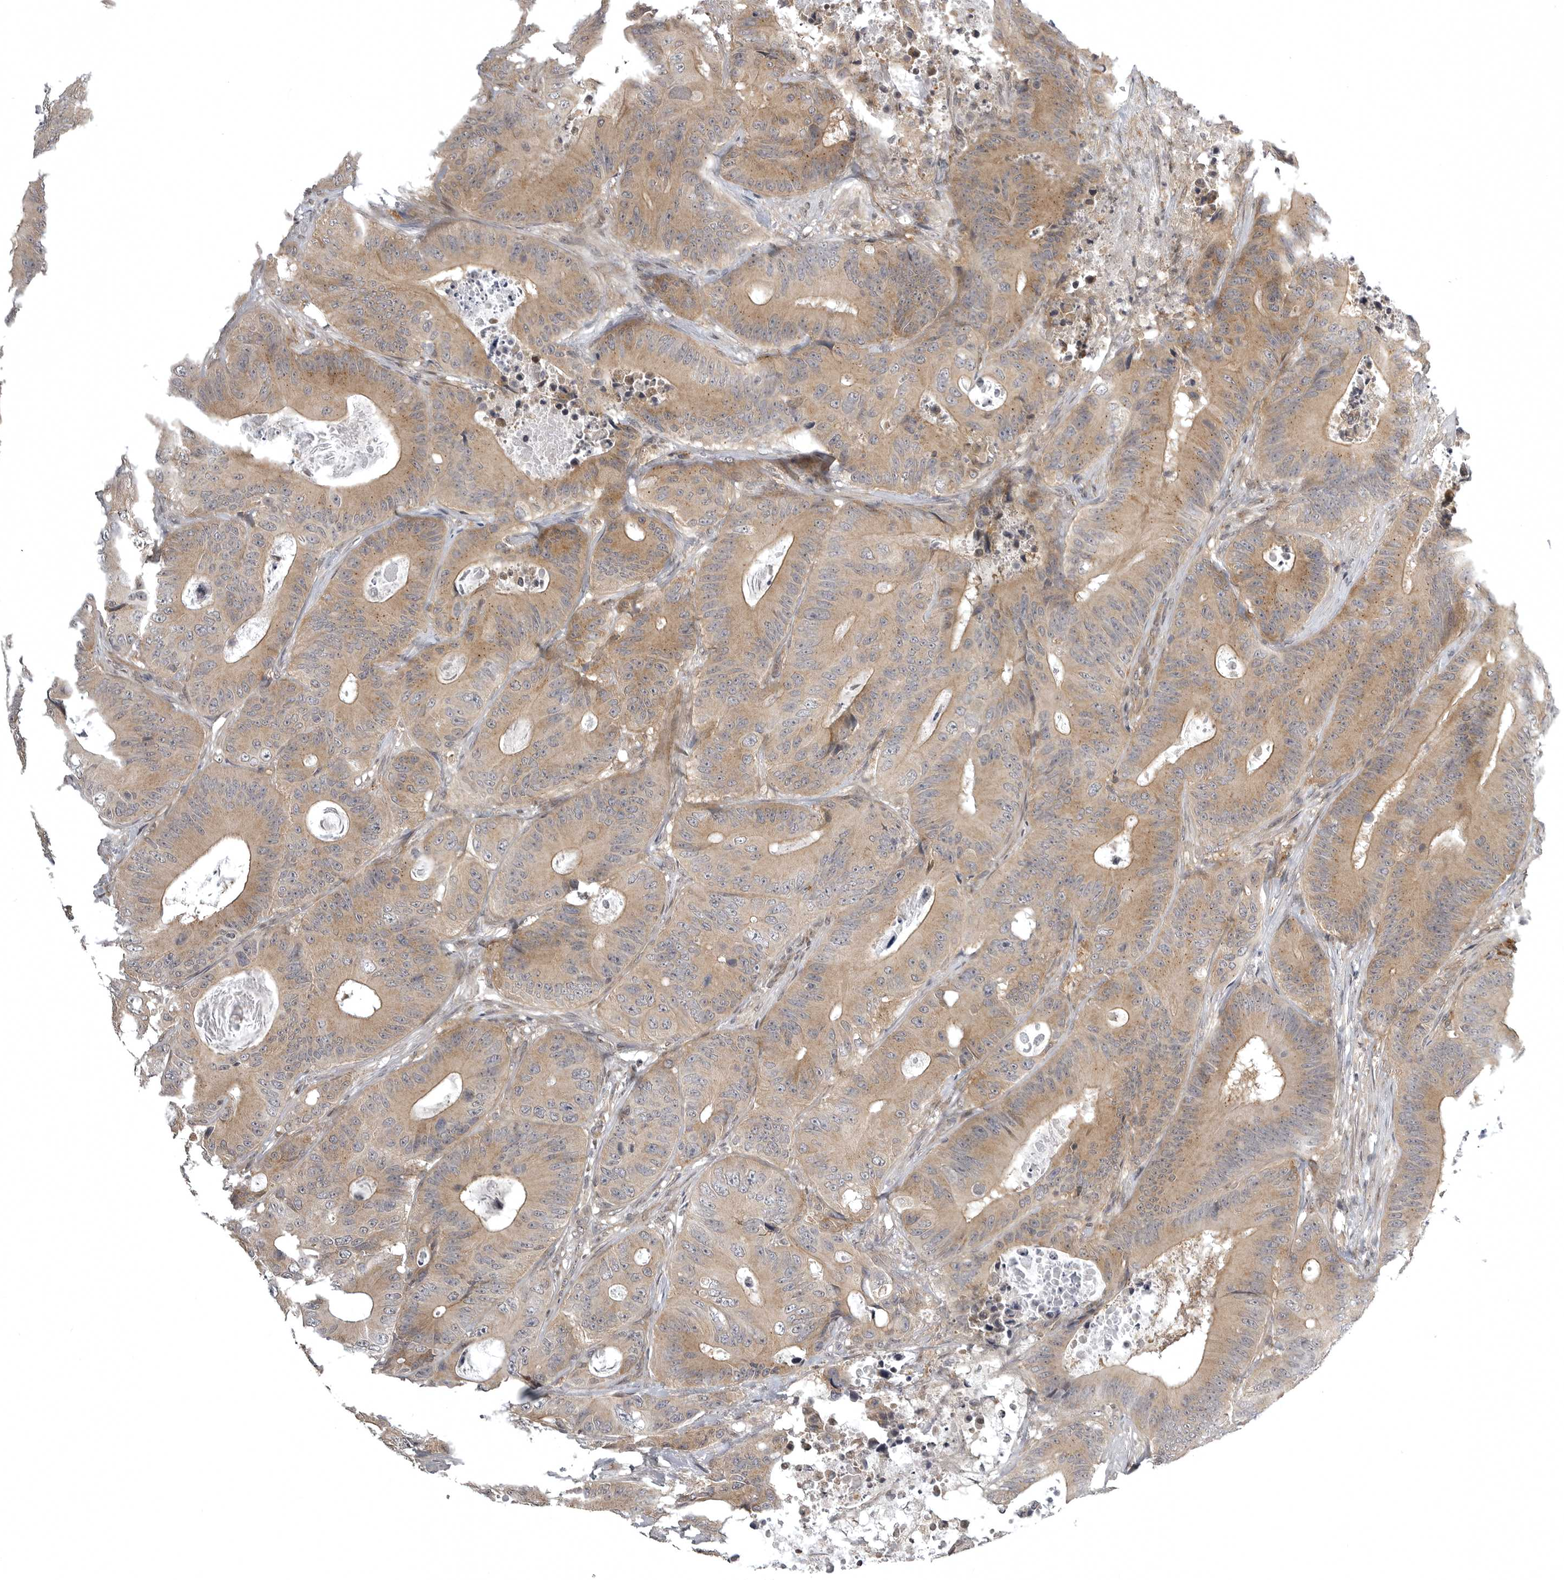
{"staining": {"intensity": "moderate", "quantity": ">75%", "location": "cytoplasmic/membranous"}, "tissue": "colorectal cancer", "cell_type": "Tumor cells", "image_type": "cancer", "snomed": [{"axis": "morphology", "description": "Adenocarcinoma, NOS"}, {"axis": "topography", "description": "Colon"}], "caption": "A high-resolution histopathology image shows immunohistochemistry (IHC) staining of colorectal cancer (adenocarcinoma), which shows moderate cytoplasmic/membranous staining in approximately >75% of tumor cells.", "gene": "SNX16", "patient": {"sex": "male", "age": 83}}